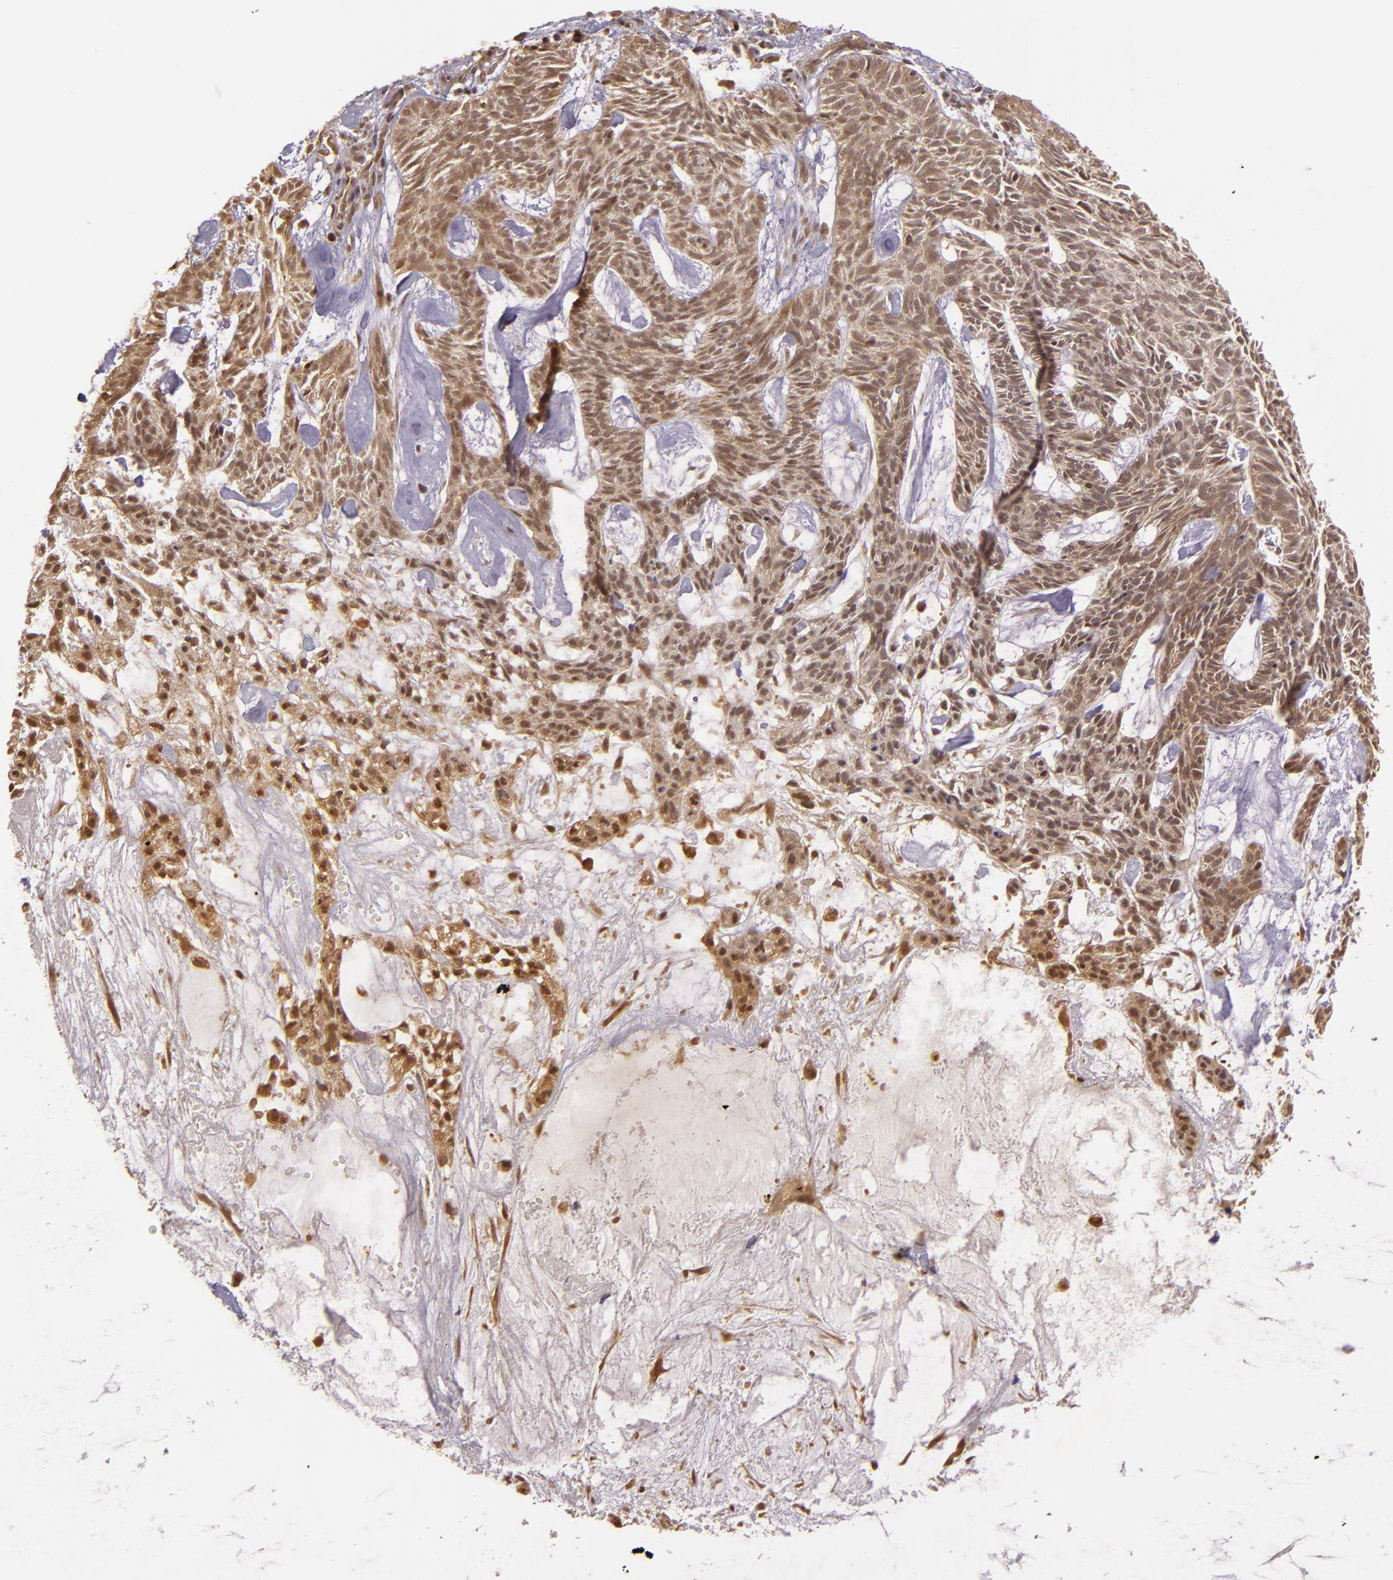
{"staining": {"intensity": "moderate", "quantity": ">75%", "location": "nuclear"}, "tissue": "skin cancer", "cell_type": "Tumor cells", "image_type": "cancer", "snomed": [{"axis": "morphology", "description": "Basal cell carcinoma"}, {"axis": "topography", "description": "Skin"}], "caption": "IHC of human skin cancer reveals medium levels of moderate nuclear staining in approximately >75% of tumor cells. (DAB IHC with brightfield microscopy, high magnification).", "gene": "TXNRD2", "patient": {"sex": "male", "age": 75}}